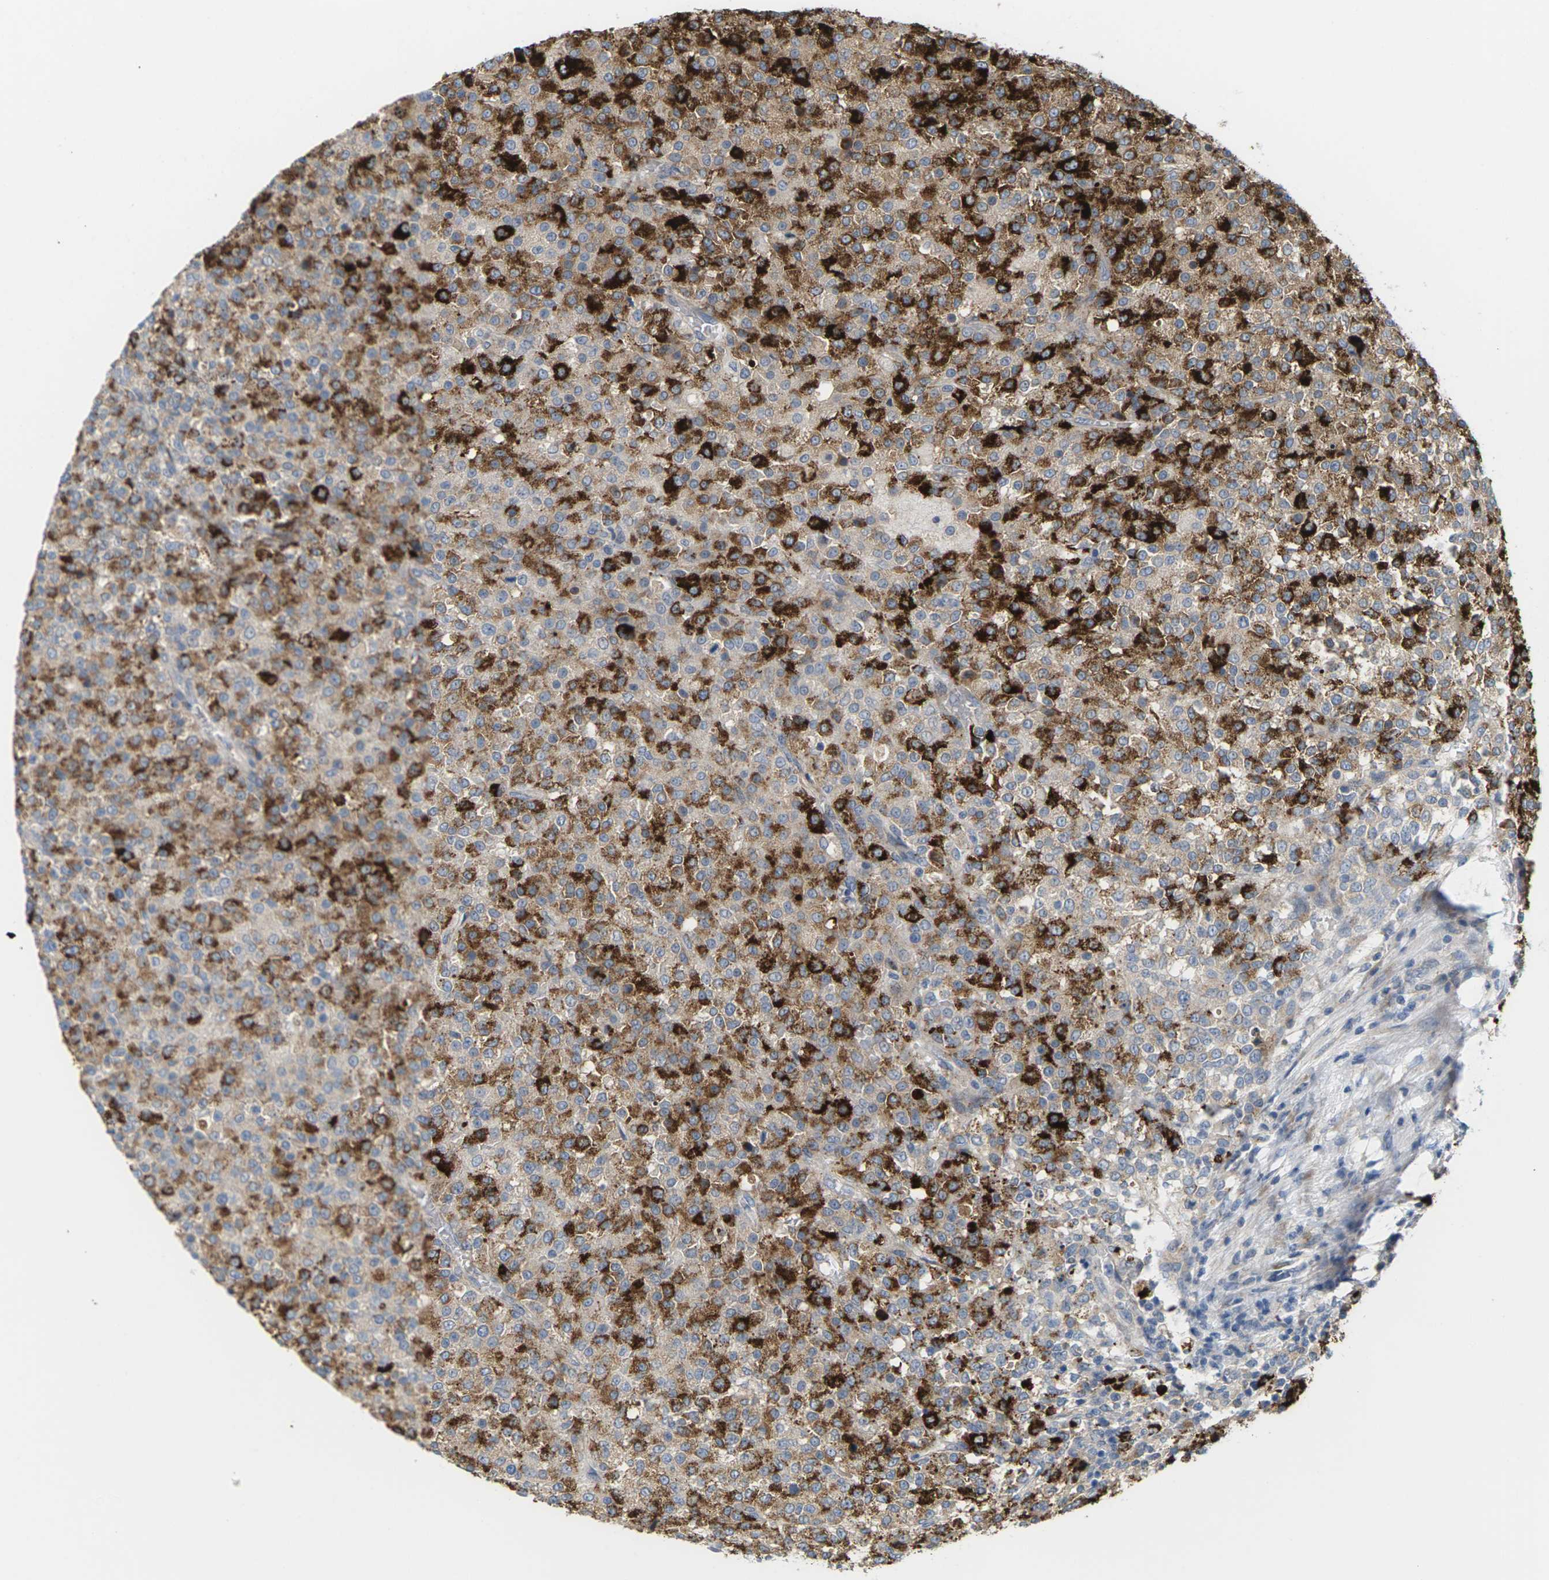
{"staining": {"intensity": "strong", "quantity": "25%-75%", "location": "cytoplasmic/membranous"}, "tissue": "testis cancer", "cell_type": "Tumor cells", "image_type": "cancer", "snomed": [{"axis": "morphology", "description": "Seminoma, NOS"}, {"axis": "topography", "description": "Testis"}], "caption": "Protein analysis of testis cancer tissue shows strong cytoplasmic/membranous staining in approximately 25%-75% of tumor cells.", "gene": "ROBO1", "patient": {"sex": "male", "age": 59}}